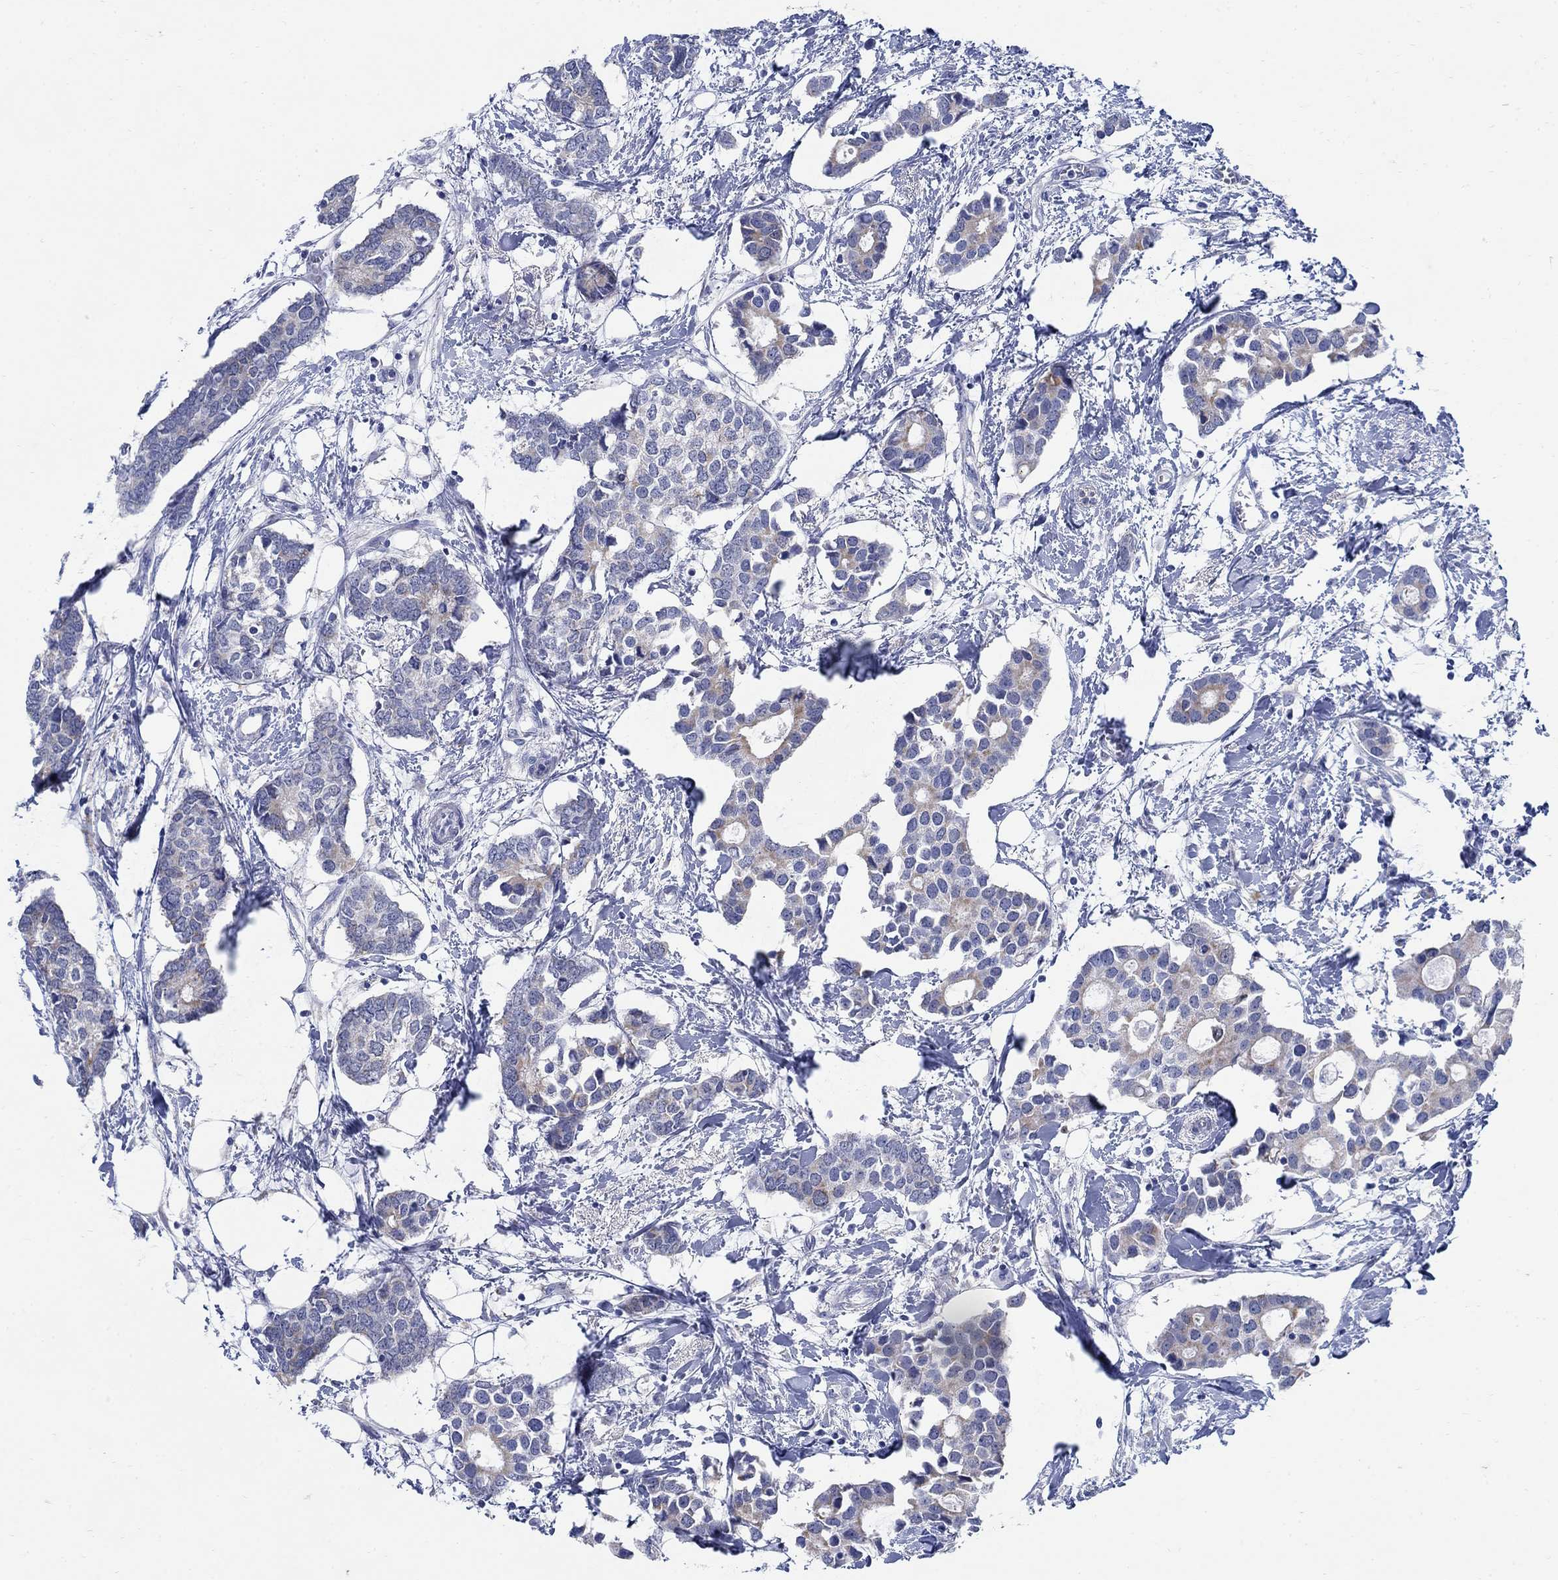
{"staining": {"intensity": "weak", "quantity": "25%-75%", "location": "cytoplasmic/membranous"}, "tissue": "breast cancer", "cell_type": "Tumor cells", "image_type": "cancer", "snomed": [{"axis": "morphology", "description": "Duct carcinoma"}, {"axis": "topography", "description": "Breast"}], "caption": "Breast cancer stained with DAB IHC exhibits low levels of weak cytoplasmic/membranous expression in about 25%-75% of tumor cells.", "gene": "ZDHHC14", "patient": {"sex": "female", "age": 83}}